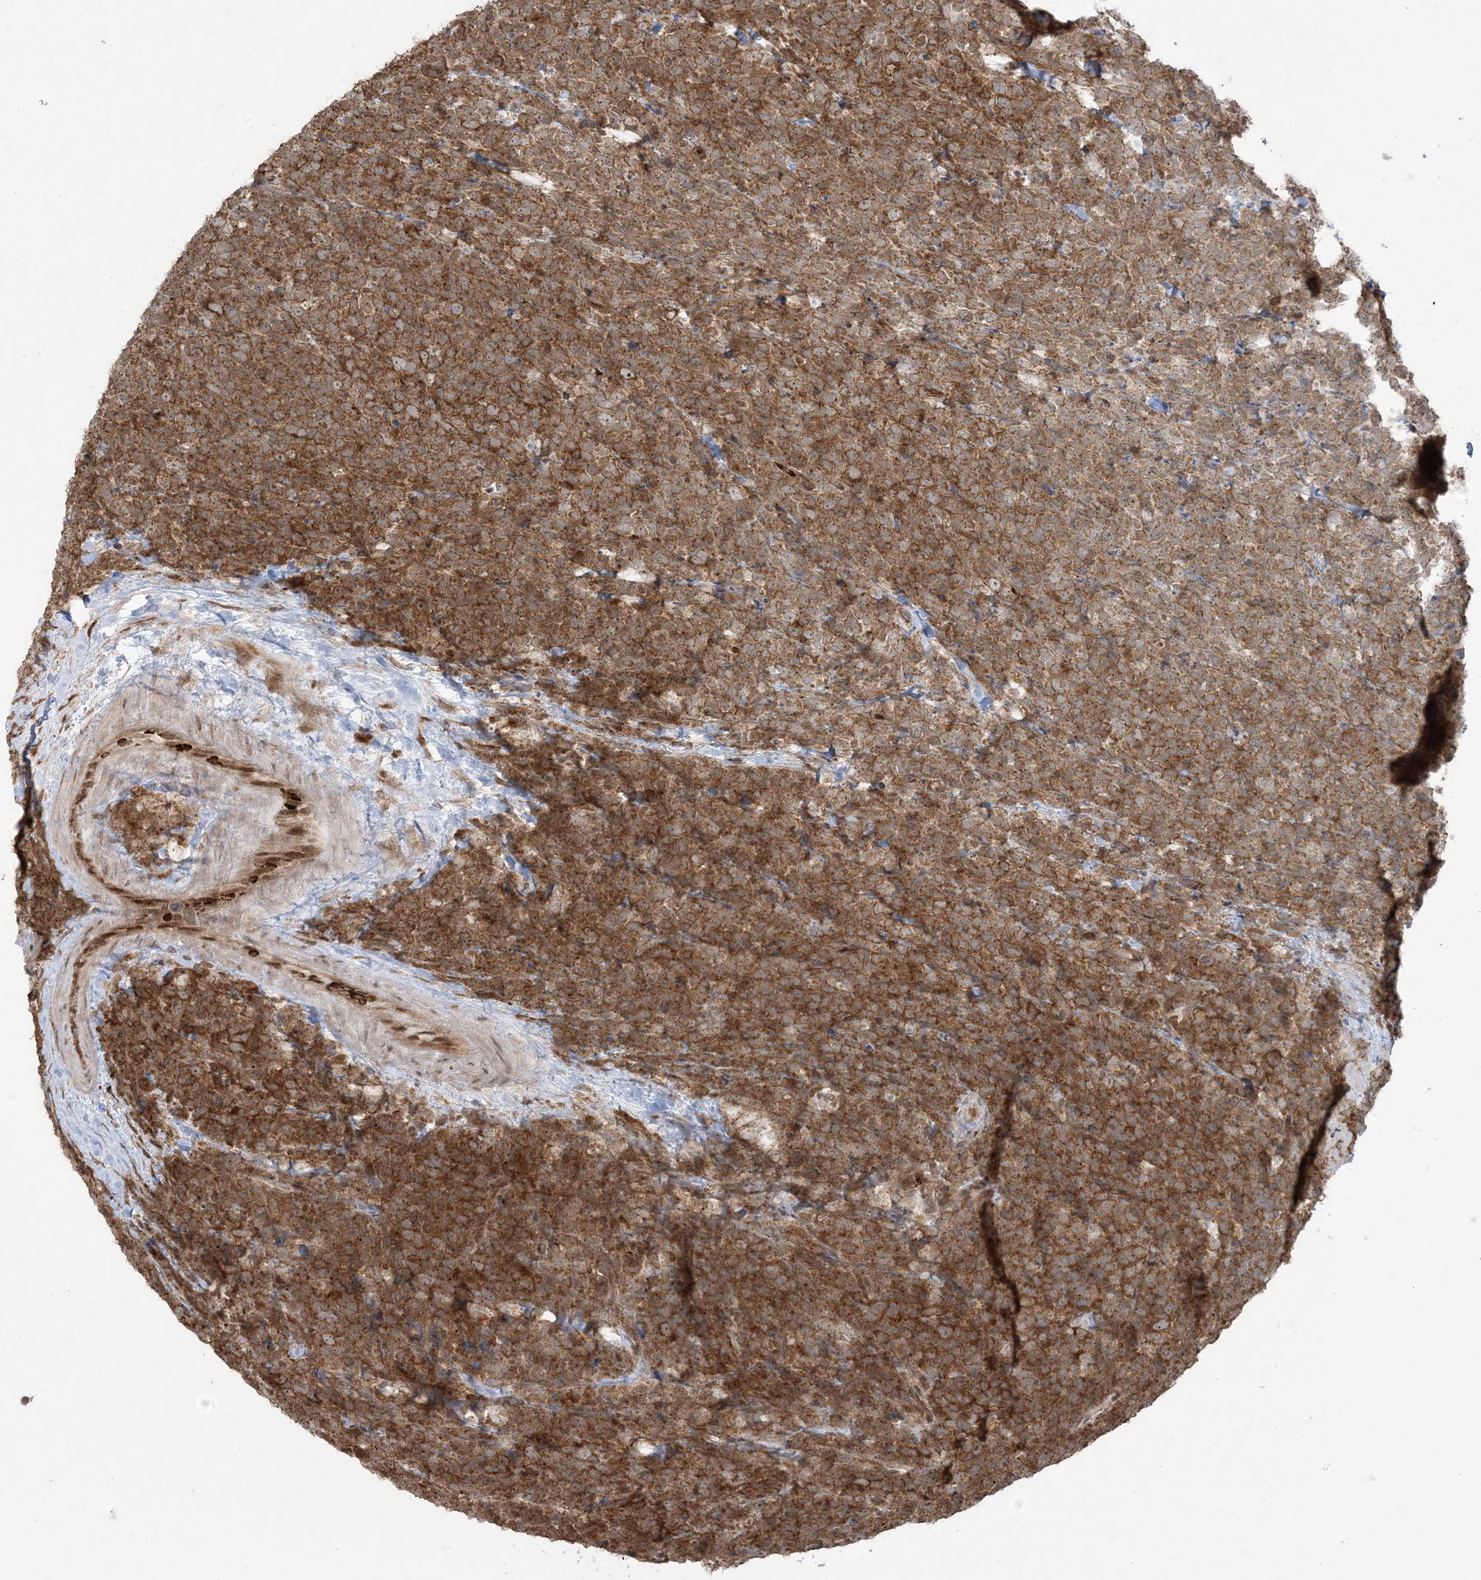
{"staining": {"intensity": "moderate", "quantity": ">75%", "location": "cytoplasmic/membranous"}, "tissue": "urothelial cancer", "cell_type": "Tumor cells", "image_type": "cancer", "snomed": [{"axis": "morphology", "description": "Urothelial carcinoma, High grade"}, {"axis": "topography", "description": "Urinary bladder"}], "caption": "Immunohistochemical staining of urothelial cancer reveals moderate cytoplasmic/membranous protein positivity in approximately >75% of tumor cells.", "gene": "ABCF3", "patient": {"sex": "female", "age": 82}}